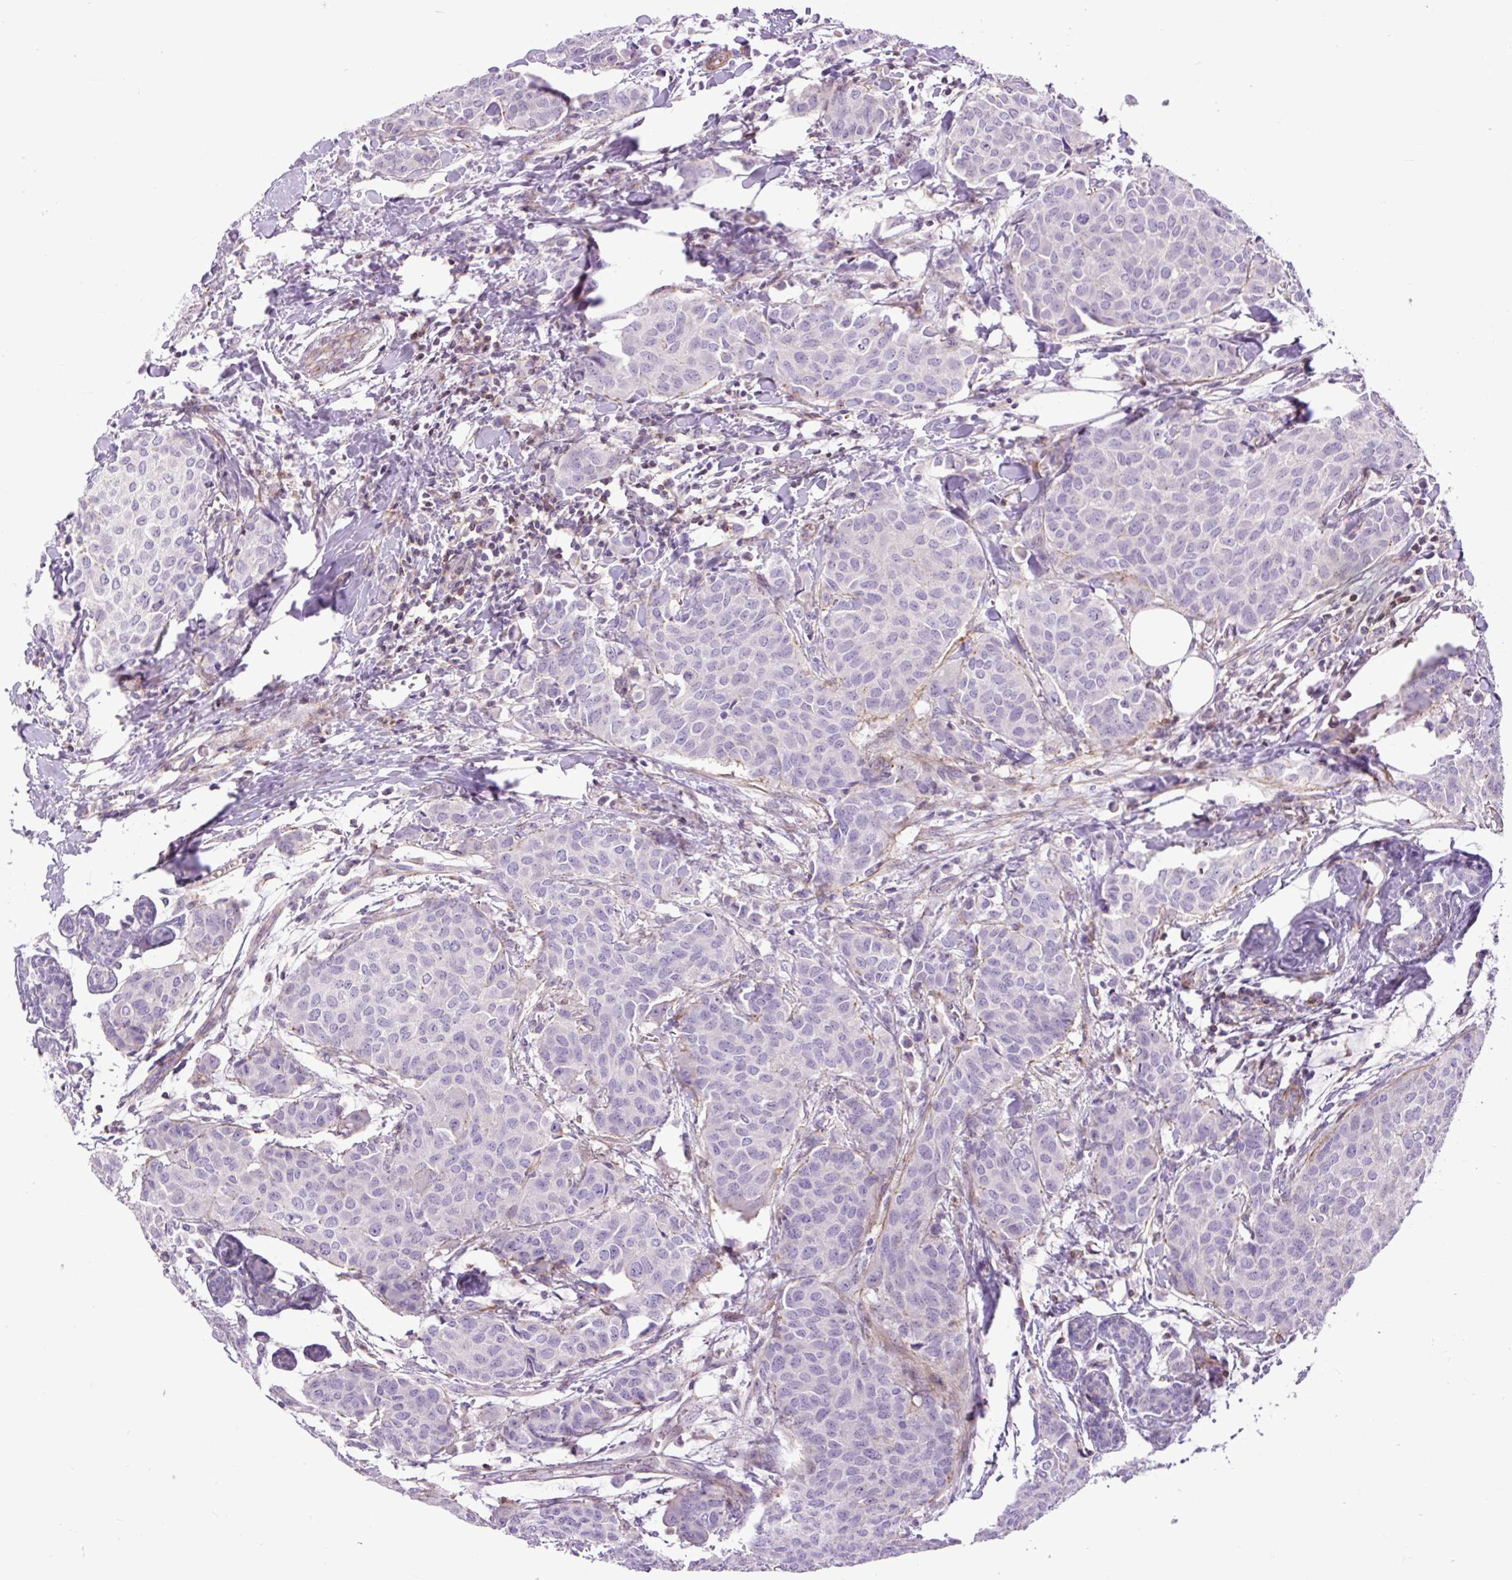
{"staining": {"intensity": "negative", "quantity": "none", "location": "none"}, "tissue": "breast cancer", "cell_type": "Tumor cells", "image_type": "cancer", "snomed": [{"axis": "morphology", "description": "Duct carcinoma"}, {"axis": "topography", "description": "Breast"}], "caption": "Immunohistochemical staining of breast cancer displays no significant expression in tumor cells. (Brightfield microscopy of DAB (3,3'-diaminobenzidine) immunohistochemistry (IHC) at high magnification).", "gene": "ZNF197", "patient": {"sex": "female", "age": 47}}